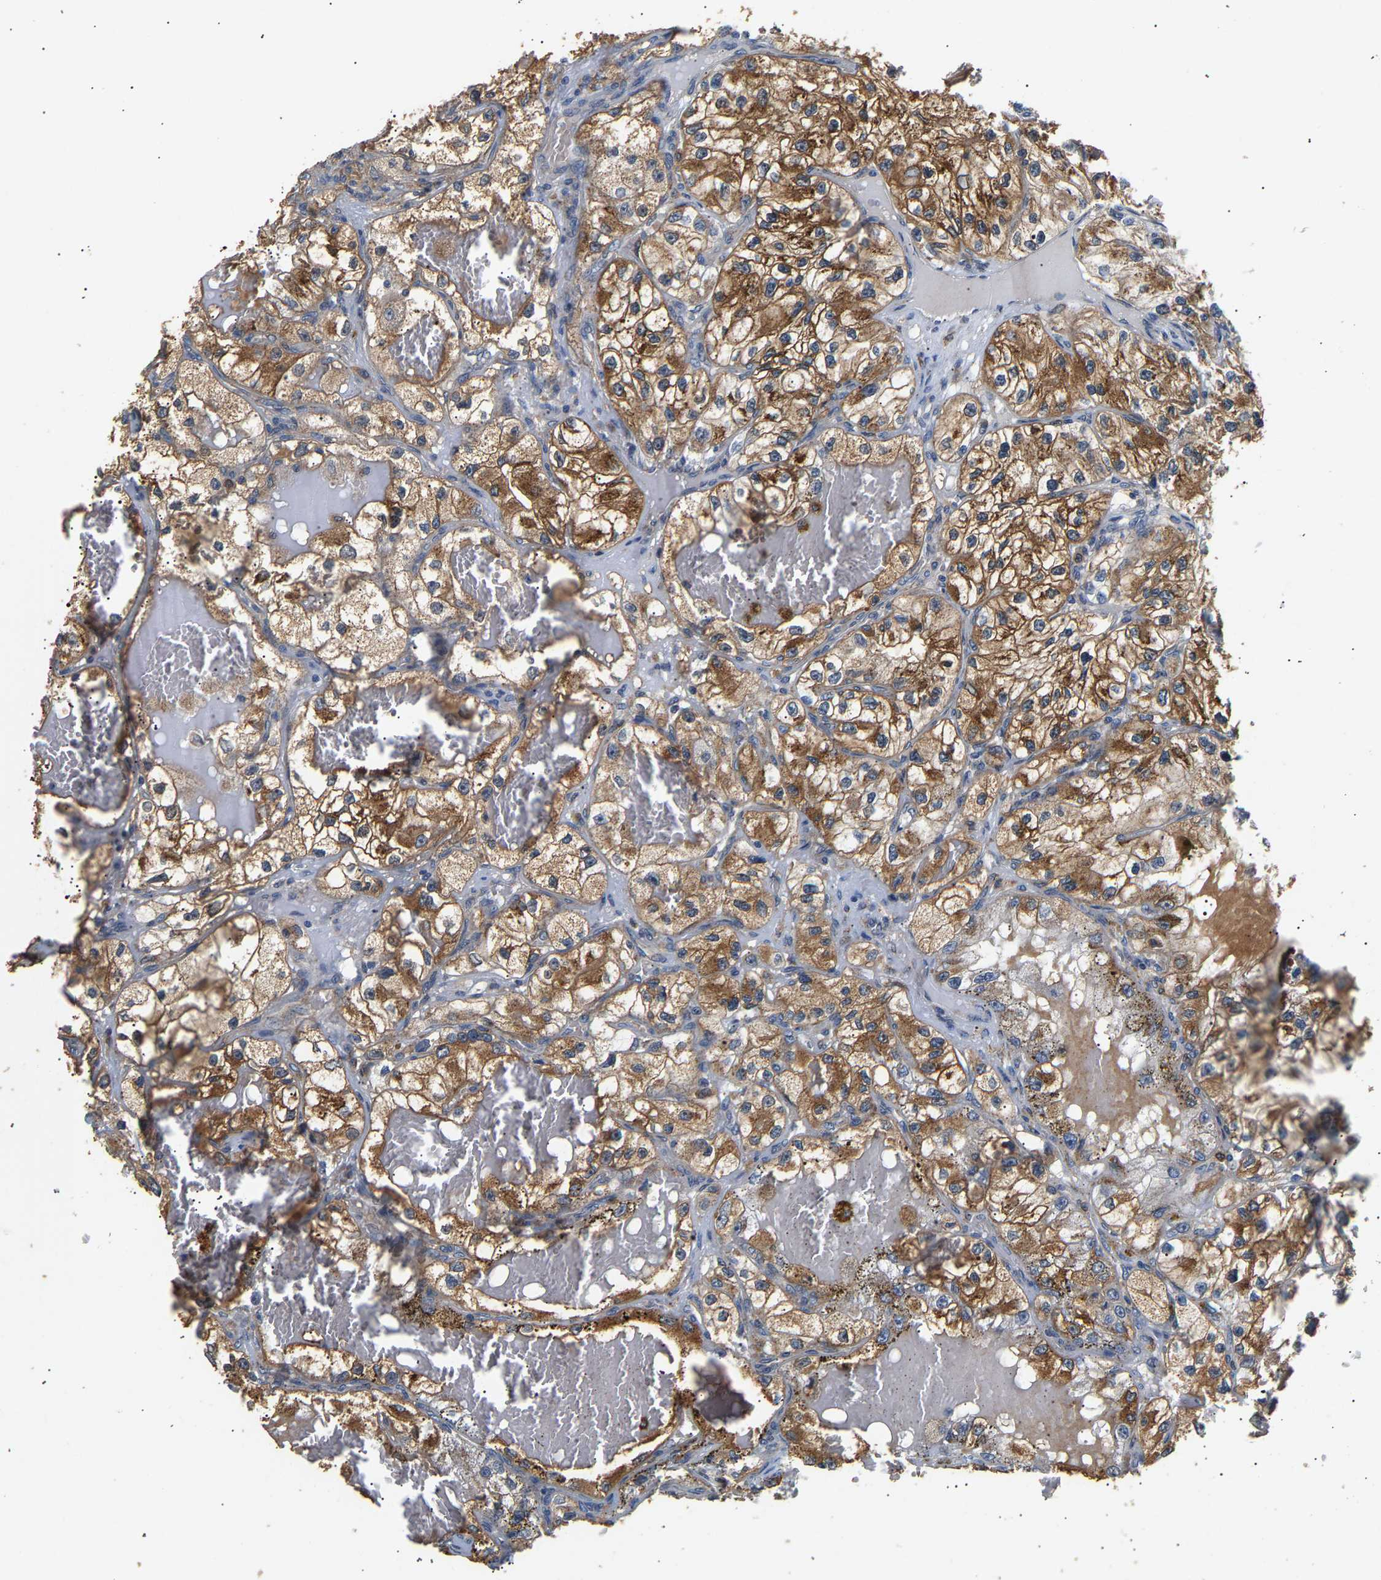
{"staining": {"intensity": "moderate", "quantity": ">75%", "location": "cytoplasmic/membranous"}, "tissue": "renal cancer", "cell_type": "Tumor cells", "image_type": "cancer", "snomed": [{"axis": "morphology", "description": "Adenocarcinoma, NOS"}, {"axis": "topography", "description": "Kidney"}], "caption": "Immunohistochemistry (IHC) image of human renal cancer stained for a protein (brown), which shows medium levels of moderate cytoplasmic/membranous positivity in about >75% of tumor cells.", "gene": "PPID", "patient": {"sex": "female", "age": 57}}